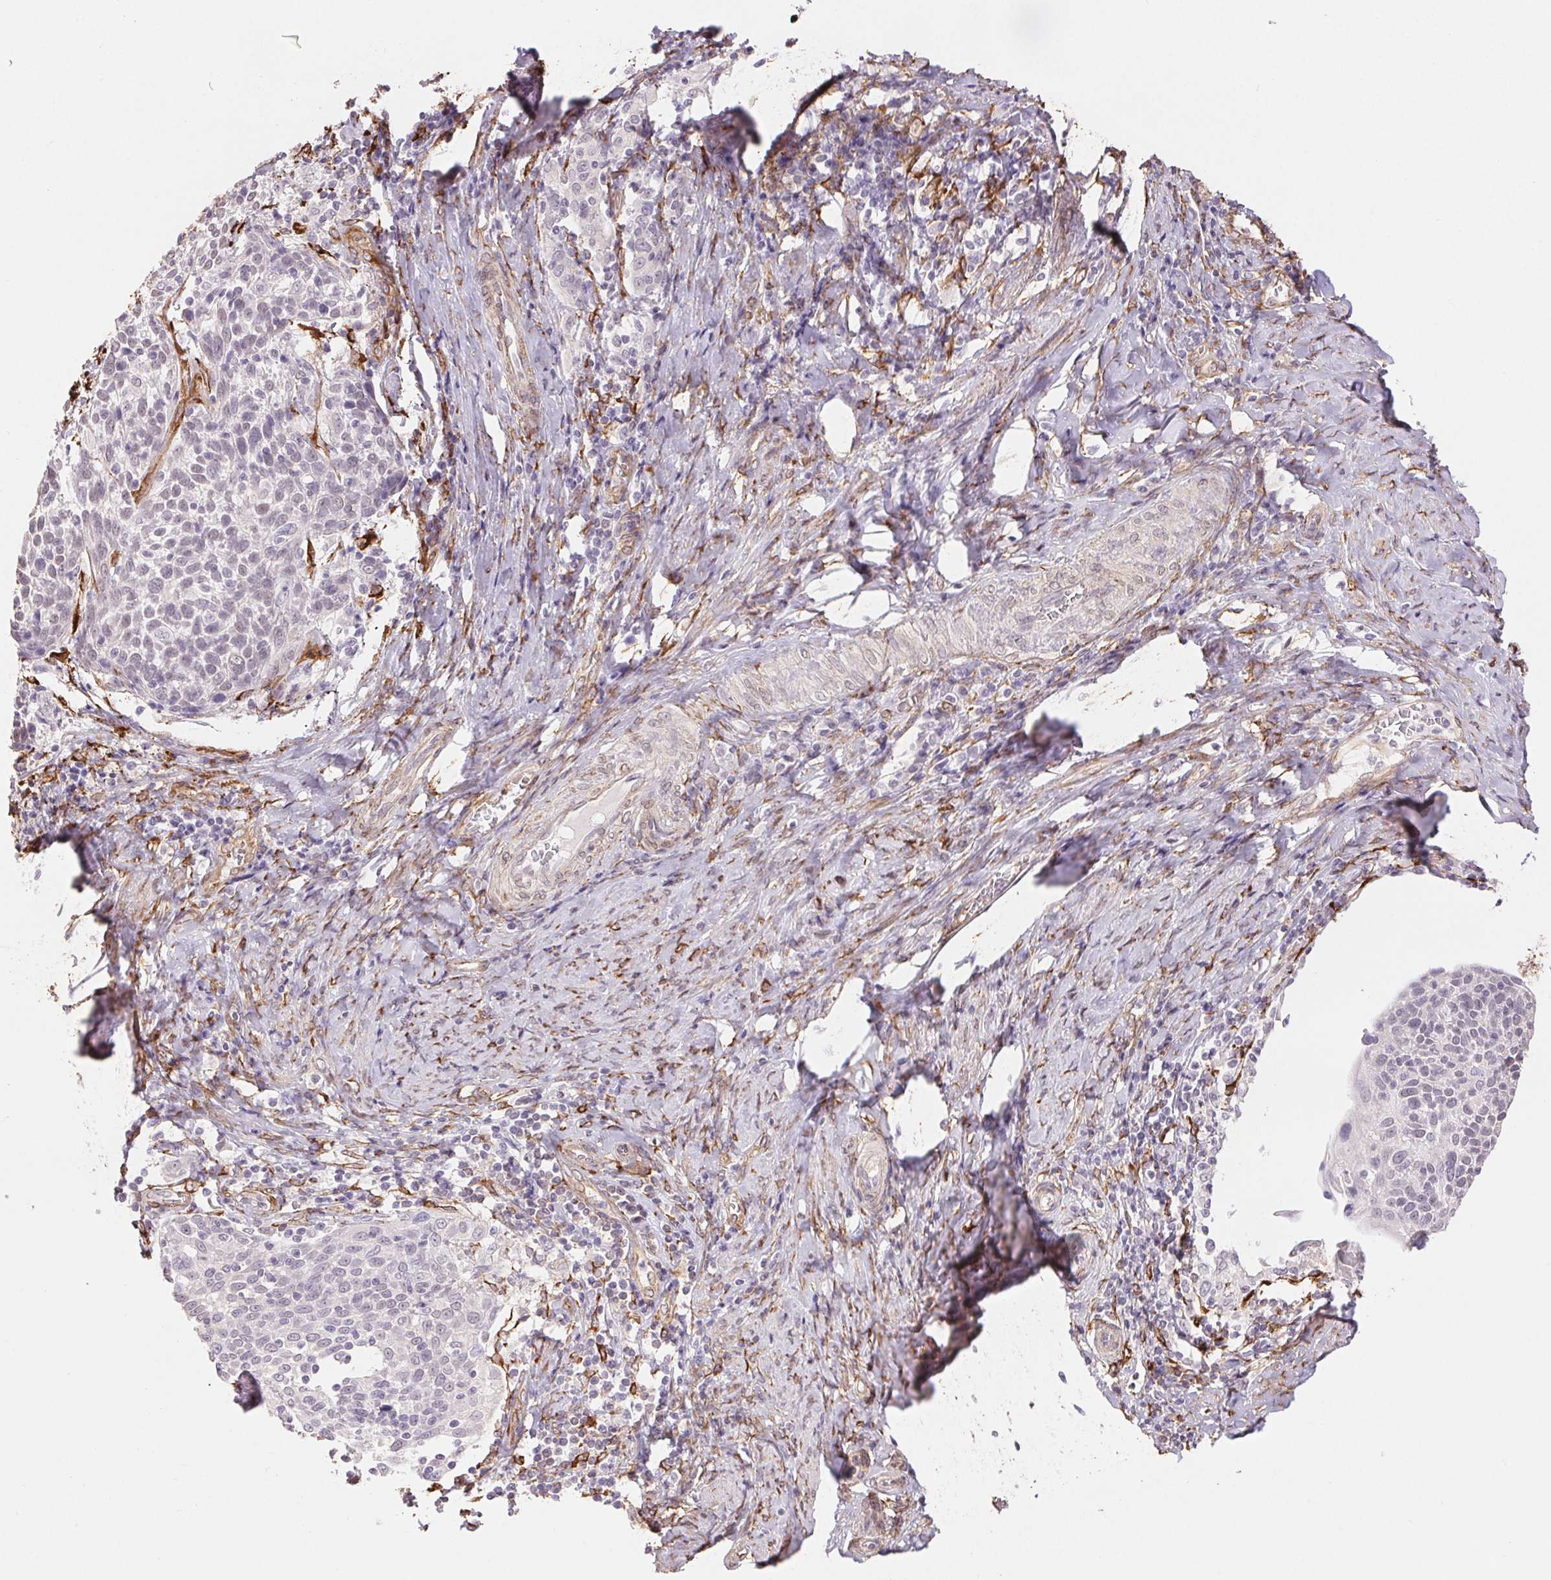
{"staining": {"intensity": "negative", "quantity": "none", "location": "none"}, "tissue": "cervical cancer", "cell_type": "Tumor cells", "image_type": "cancer", "snomed": [{"axis": "morphology", "description": "Squamous cell carcinoma, NOS"}, {"axis": "topography", "description": "Cervix"}], "caption": "Cervical cancer (squamous cell carcinoma) stained for a protein using IHC shows no expression tumor cells.", "gene": "FKBP10", "patient": {"sex": "female", "age": 61}}